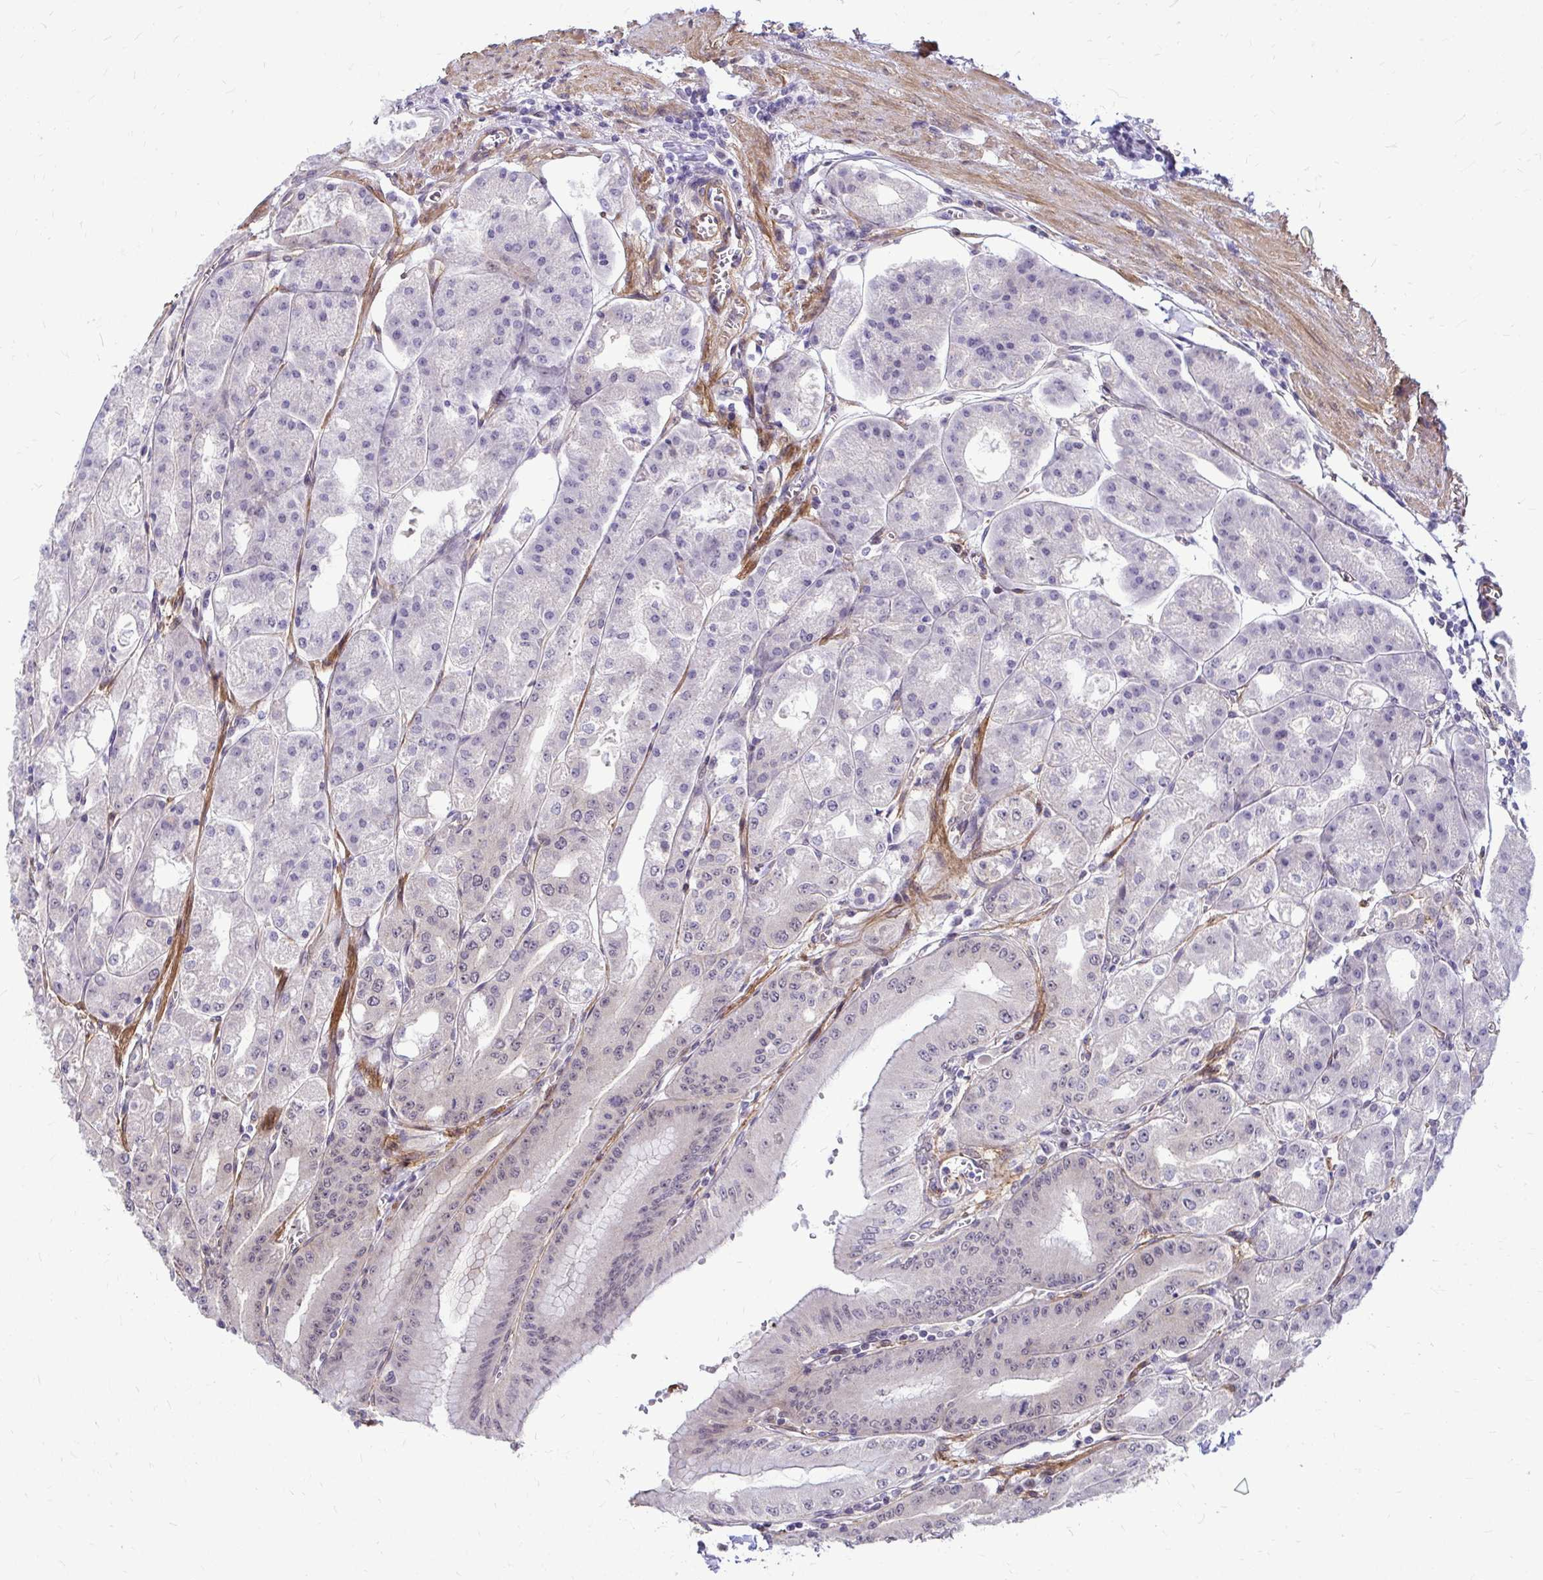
{"staining": {"intensity": "weak", "quantity": "25%-75%", "location": "cytoplasmic/membranous"}, "tissue": "stomach", "cell_type": "Glandular cells", "image_type": "normal", "snomed": [{"axis": "morphology", "description": "Normal tissue, NOS"}, {"axis": "topography", "description": "Stomach, lower"}], "caption": "Stomach stained for a protein demonstrates weak cytoplasmic/membranous positivity in glandular cells.", "gene": "TRIP6", "patient": {"sex": "male", "age": 71}}